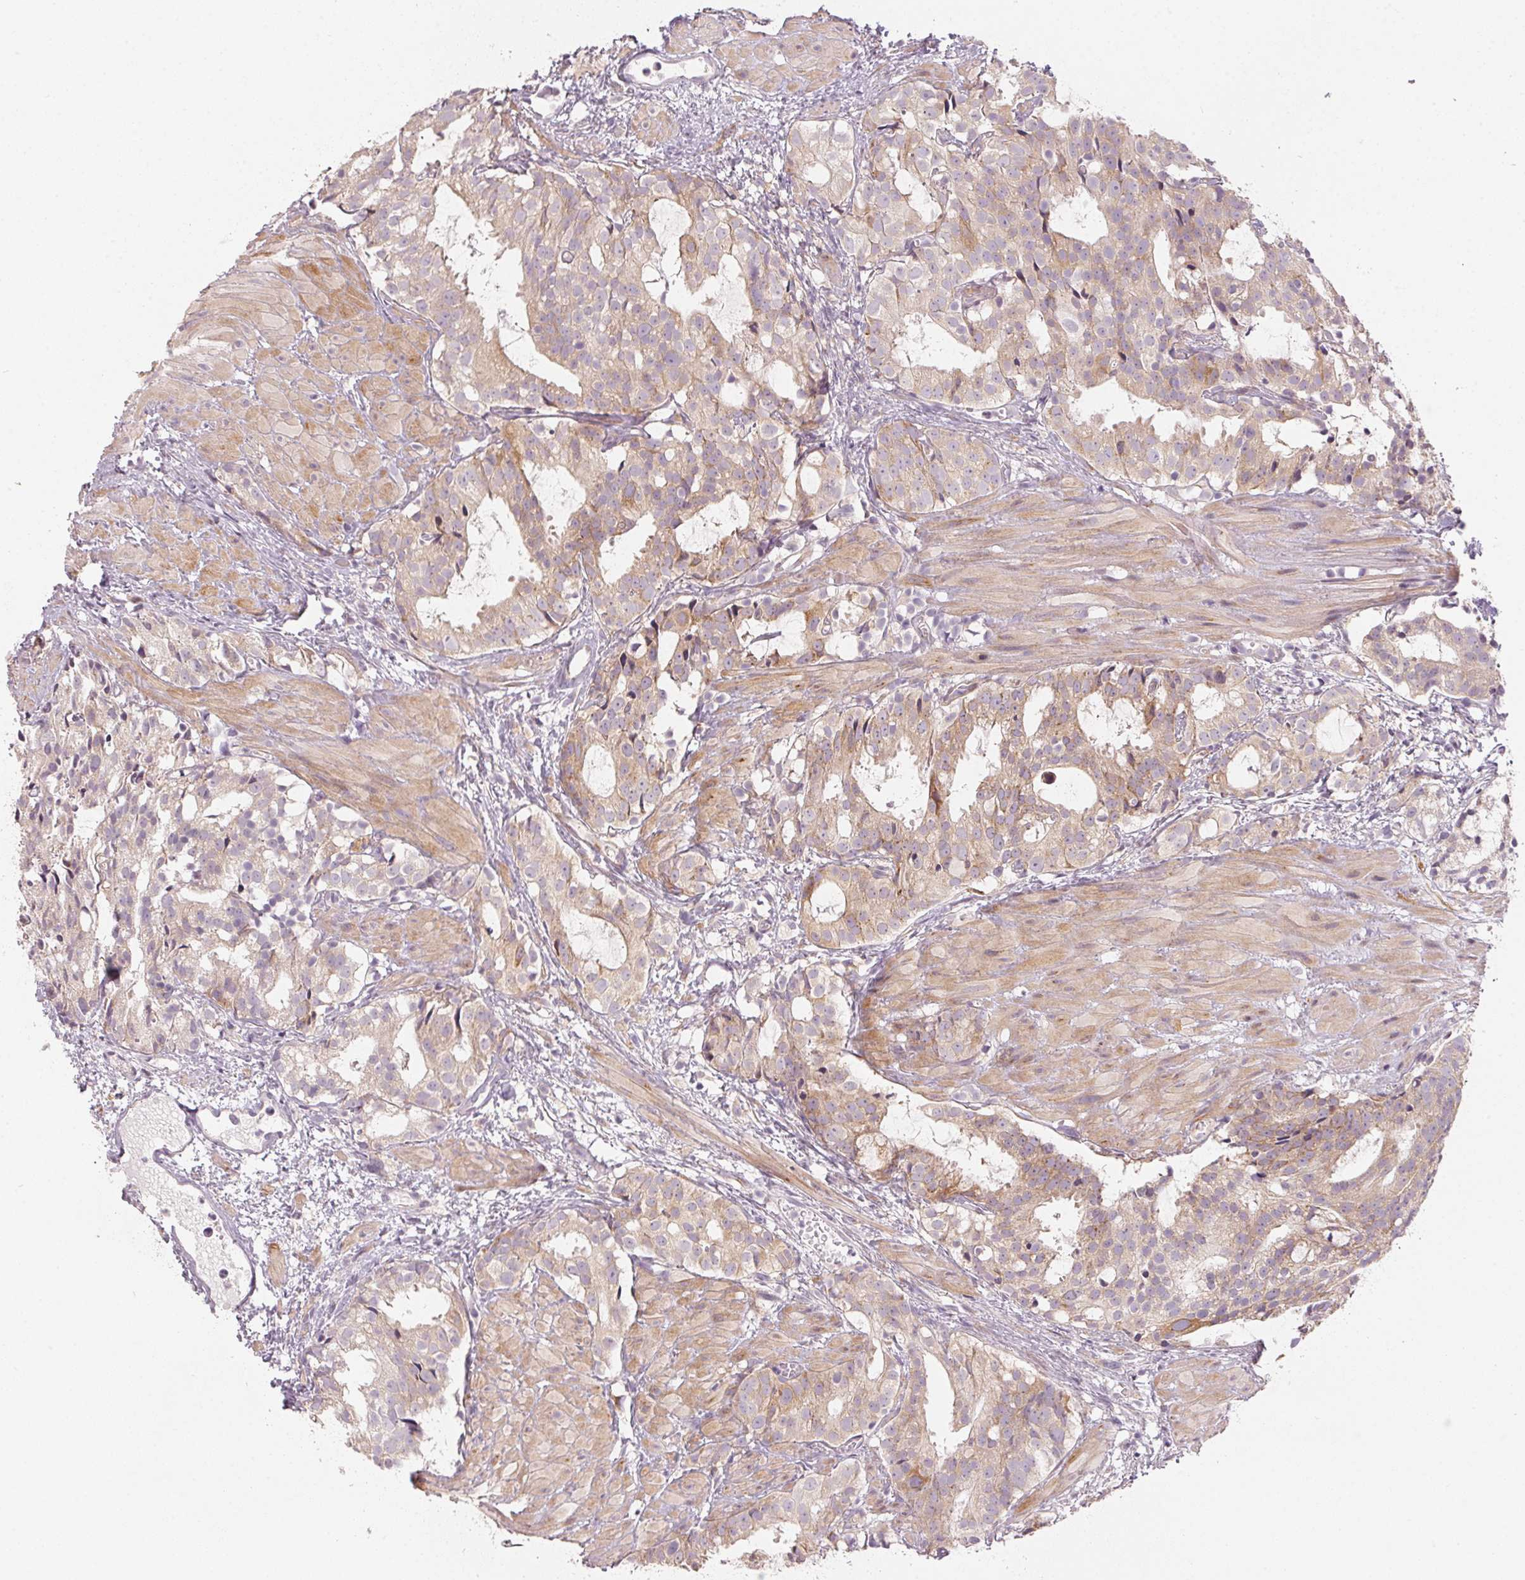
{"staining": {"intensity": "weak", "quantity": "25%-75%", "location": "cytoplasmic/membranous"}, "tissue": "prostate cancer", "cell_type": "Tumor cells", "image_type": "cancer", "snomed": [{"axis": "morphology", "description": "Adenocarcinoma, High grade"}, {"axis": "topography", "description": "Prostate"}], "caption": "This is an image of IHC staining of prostate cancer (adenocarcinoma (high-grade)), which shows weak expression in the cytoplasmic/membranous of tumor cells.", "gene": "BLOC1S2", "patient": {"sex": "male", "age": 79}}